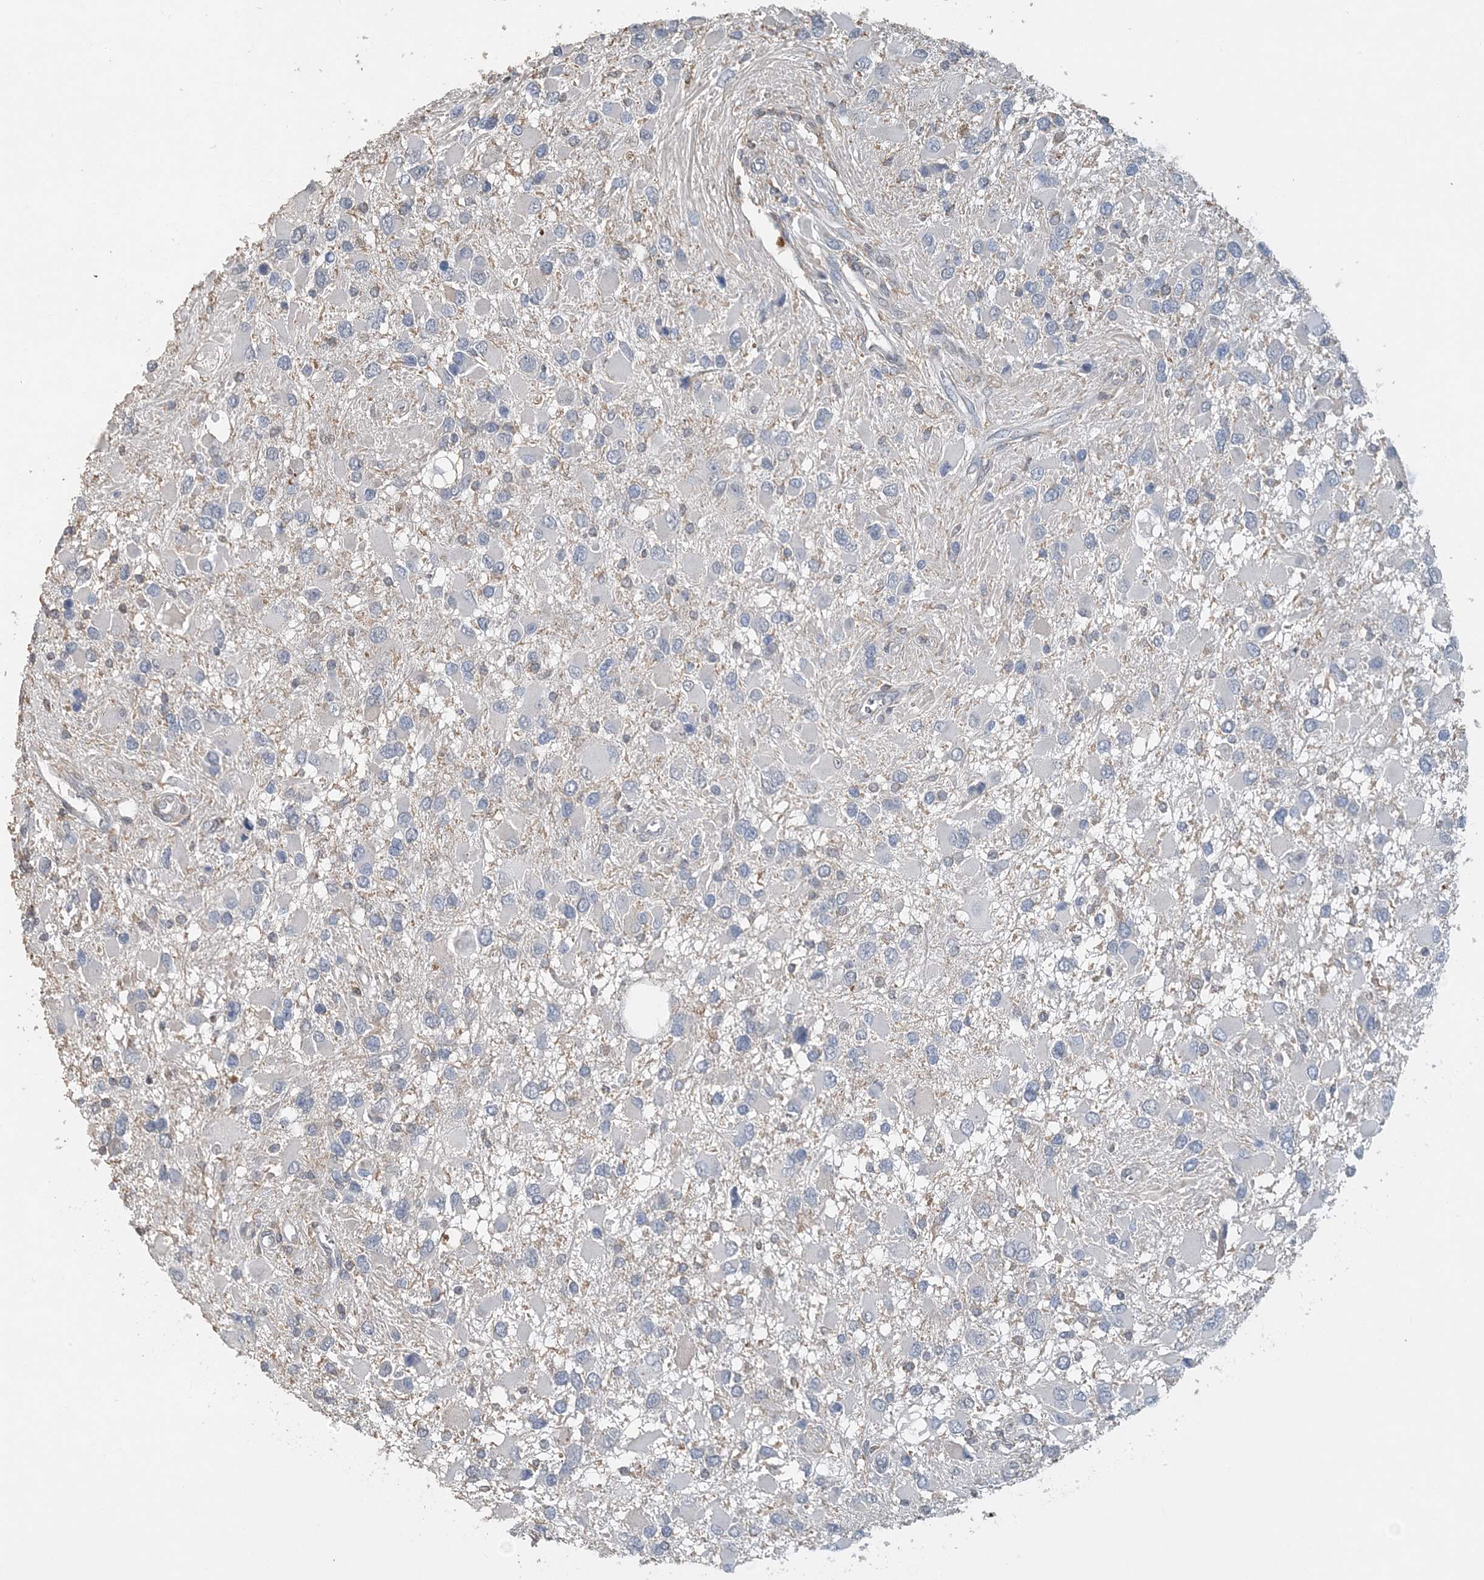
{"staining": {"intensity": "negative", "quantity": "none", "location": "none"}, "tissue": "glioma", "cell_type": "Tumor cells", "image_type": "cancer", "snomed": [{"axis": "morphology", "description": "Glioma, malignant, High grade"}, {"axis": "topography", "description": "Brain"}], "caption": "Tumor cells are negative for brown protein staining in glioma.", "gene": "FAM110A", "patient": {"sex": "male", "age": 53}}